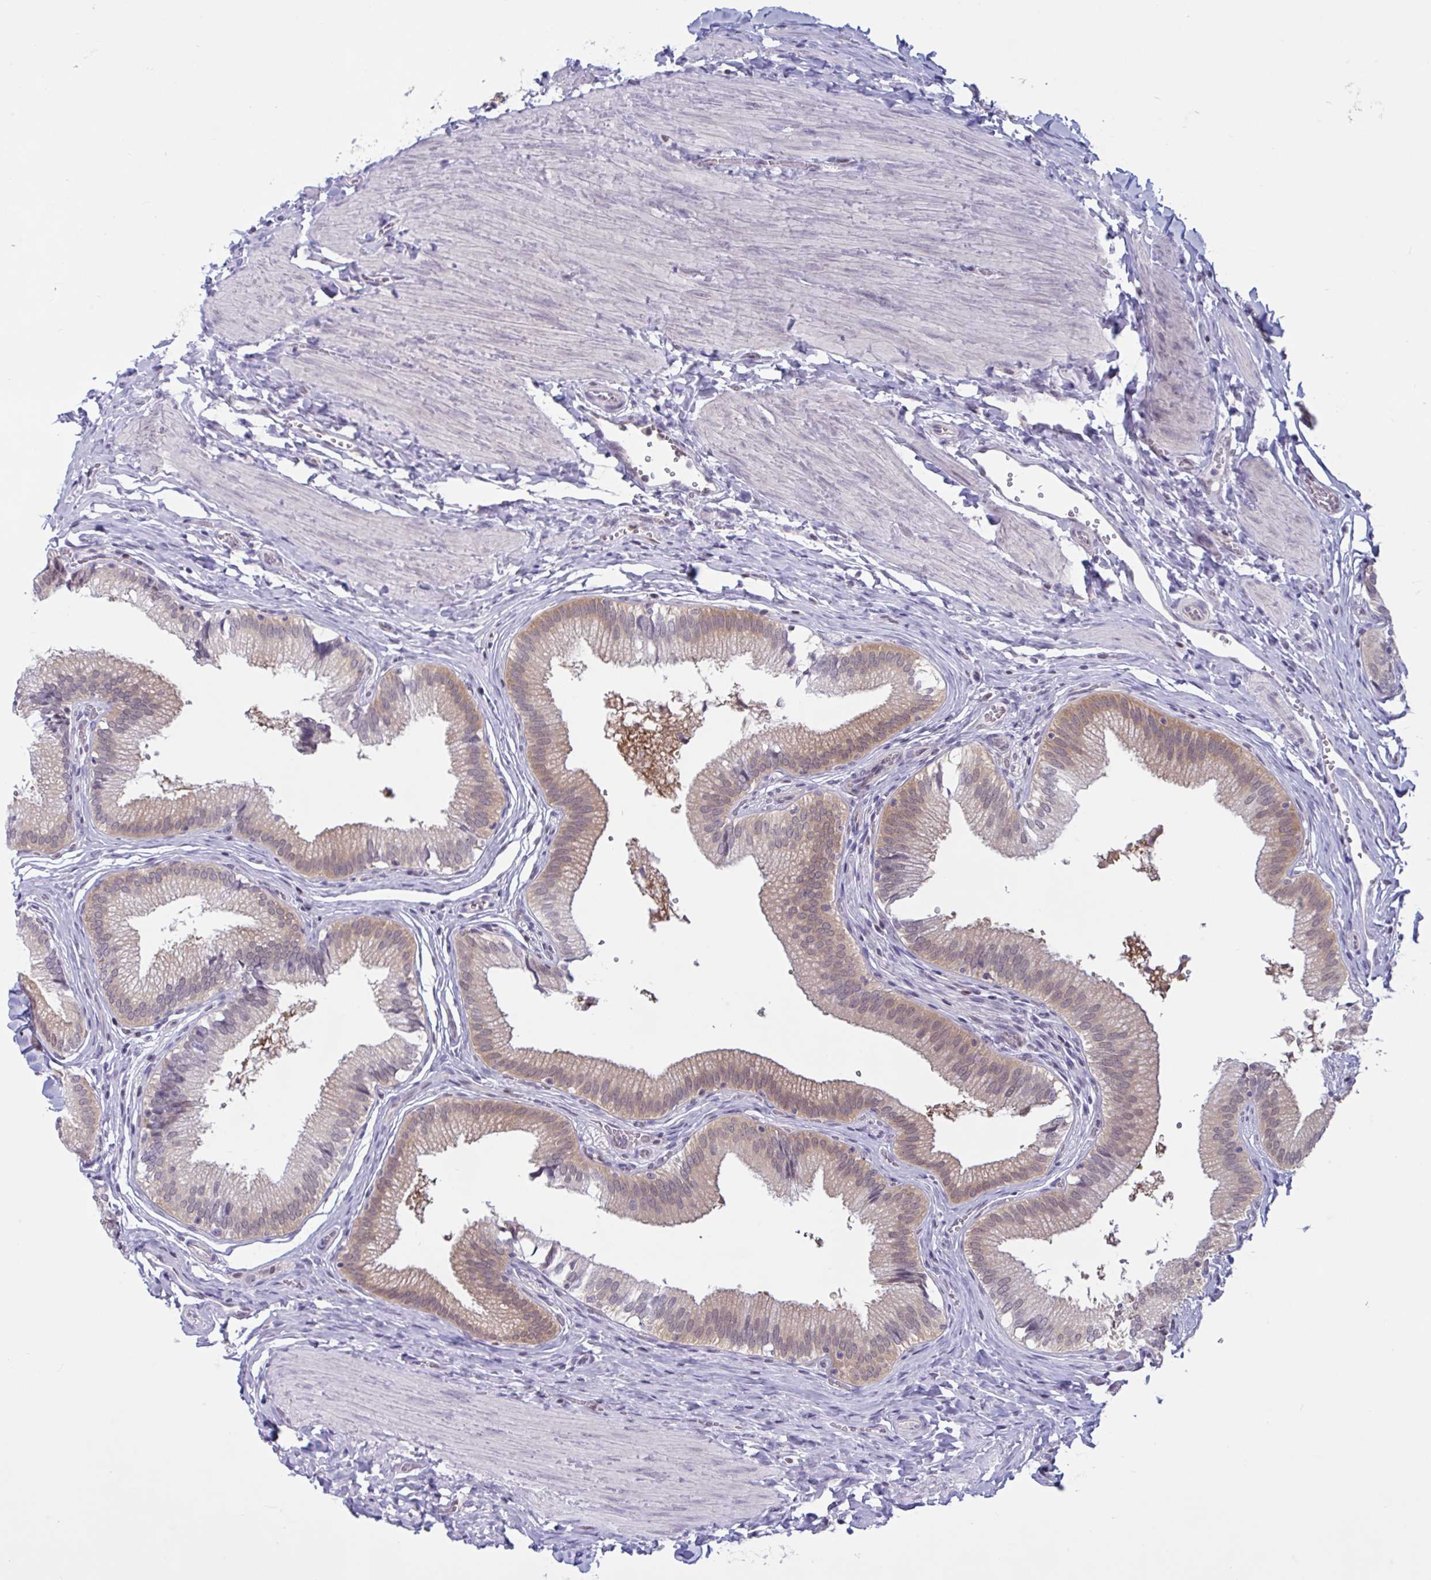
{"staining": {"intensity": "moderate", "quantity": "25%-75%", "location": "cytoplasmic/membranous,nuclear"}, "tissue": "gallbladder", "cell_type": "Glandular cells", "image_type": "normal", "snomed": [{"axis": "morphology", "description": "Normal tissue, NOS"}, {"axis": "topography", "description": "Gallbladder"}, {"axis": "topography", "description": "Peripheral nerve tissue"}], "caption": "Human gallbladder stained with a protein marker displays moderate staining in glandular cells.", "gene": "TSN", "patient": {"sex": "male", "age": 17}}